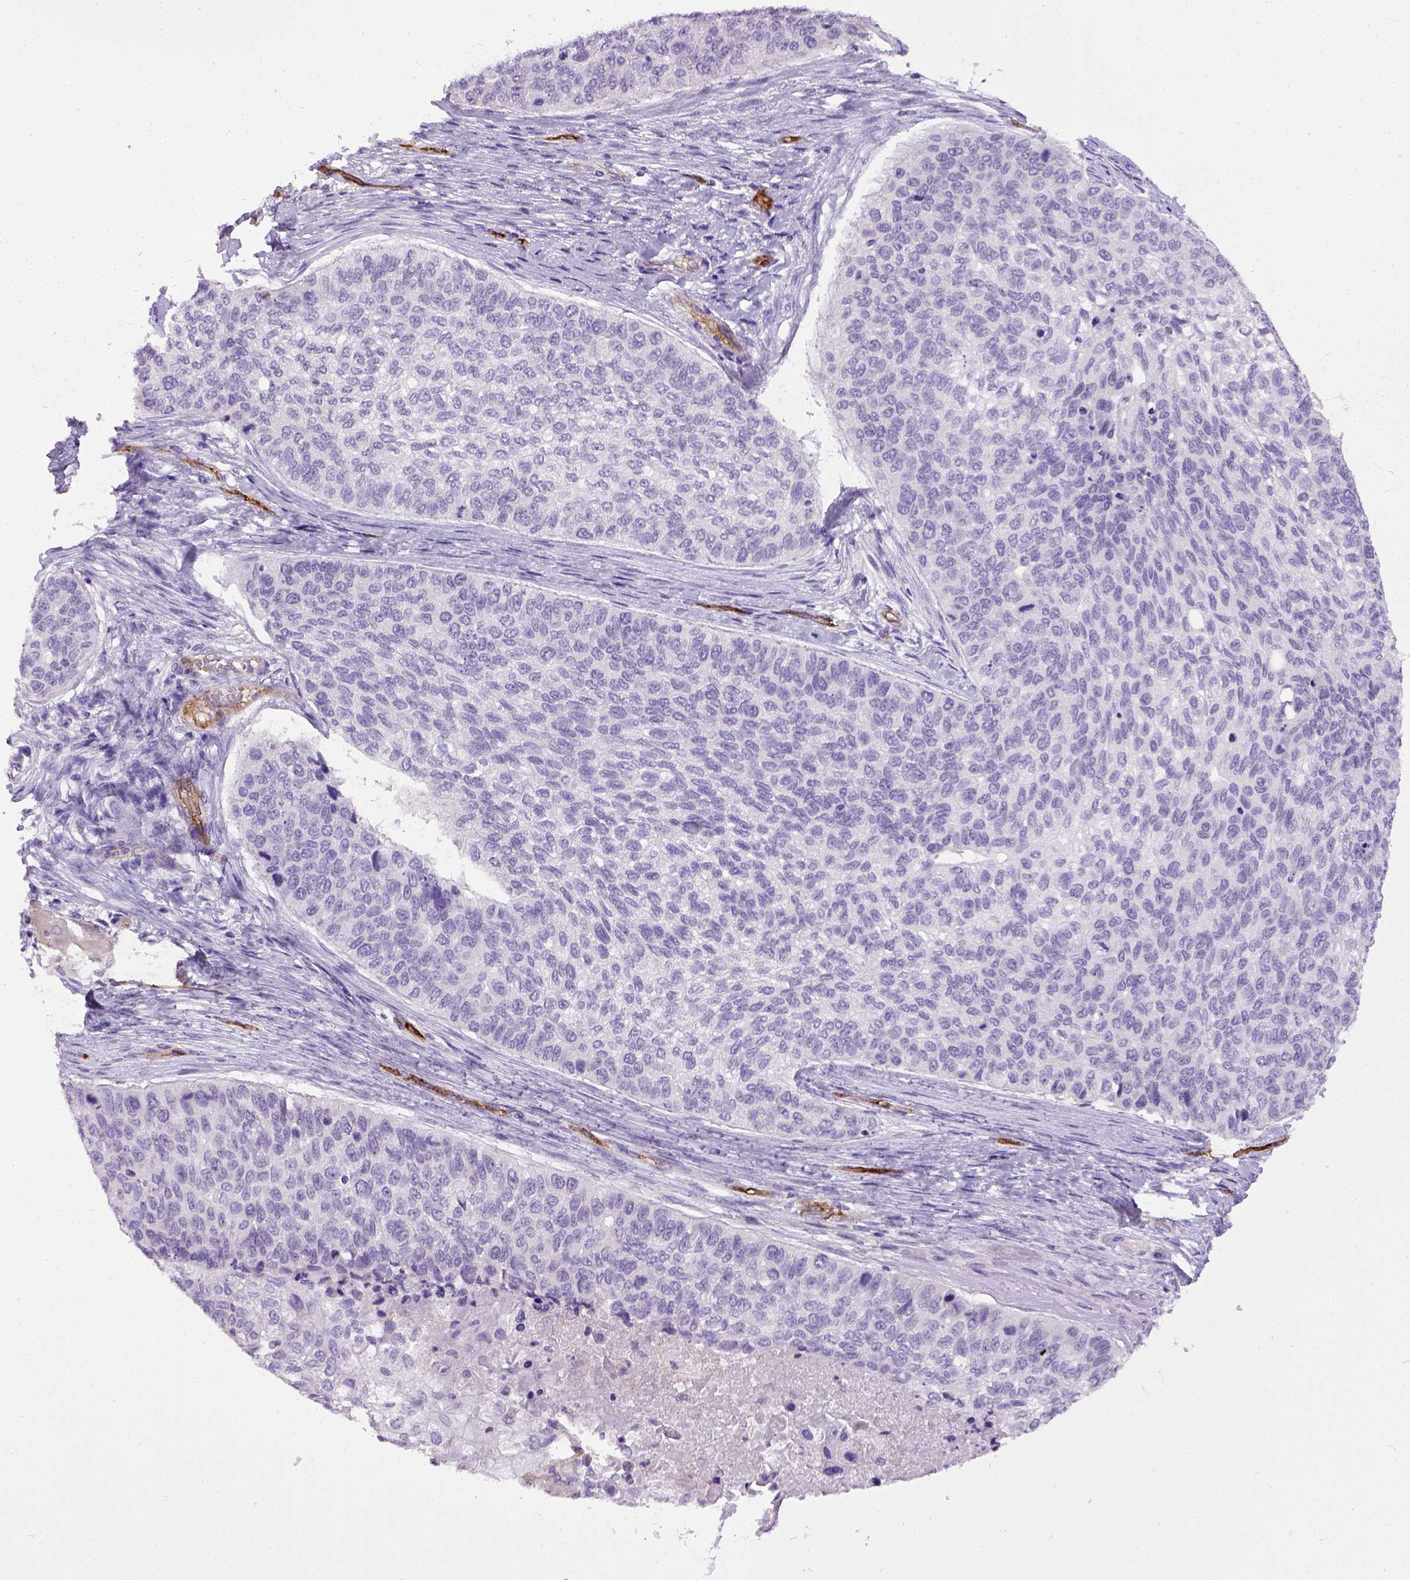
{"staining": {"intensity": "negative", "quantity": "none", "location": "none"}, "tissue": "lung cancer", "cell_type": "Tumor cells", "image_type": "cancer", "snomed": [{"axis": "morphology", "description": "Squamous cell carcinoma, NOS"}, {"axis": "topography", "description": "Lung"}], "caption": "High power microscopy image of an IHC micrograph of lung squamous cell carcinoma, revealing no significant expression in tumor cells.", "gene": "ENG", "patient": {"sex": "male", "age": 69}}